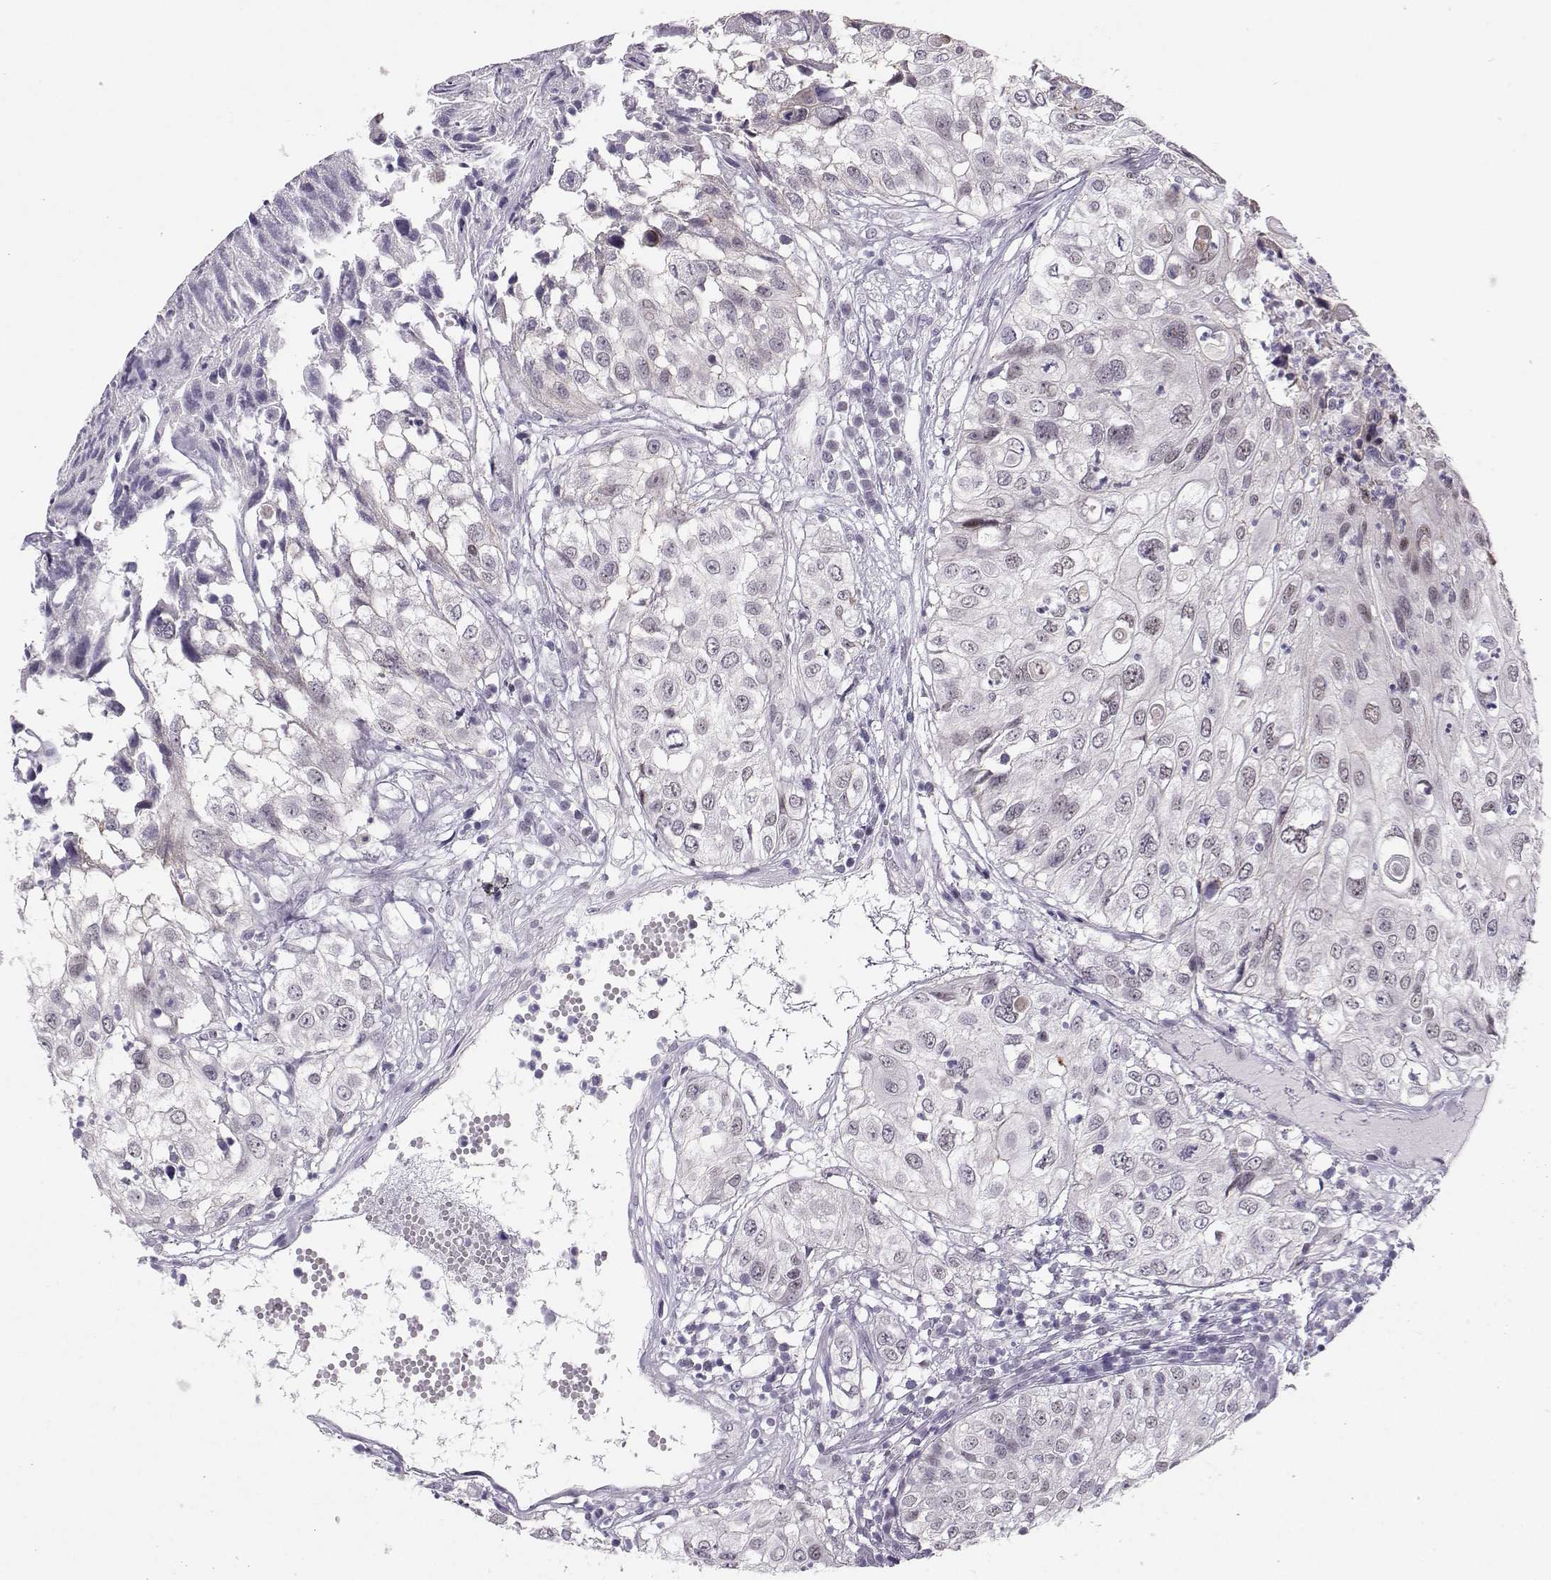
{"staining": {"intensity": "negative", "quantity": "none", "location": "none"}, "tissue": "urothelial cancer", "cell_type": "Tumor cells", "image_type": "cancer", "snomed": [{"axis": "morphology", "description": "Urothelial carcinoma, High grade"}, {"axis": "topography", "description": "Urinary bladder"}], "caption": "Tumor cells are negative for brown protein staining in urothelial cancer.", "gene": "DNAAF1", "patient": {"sex": "female", "age": 79}}